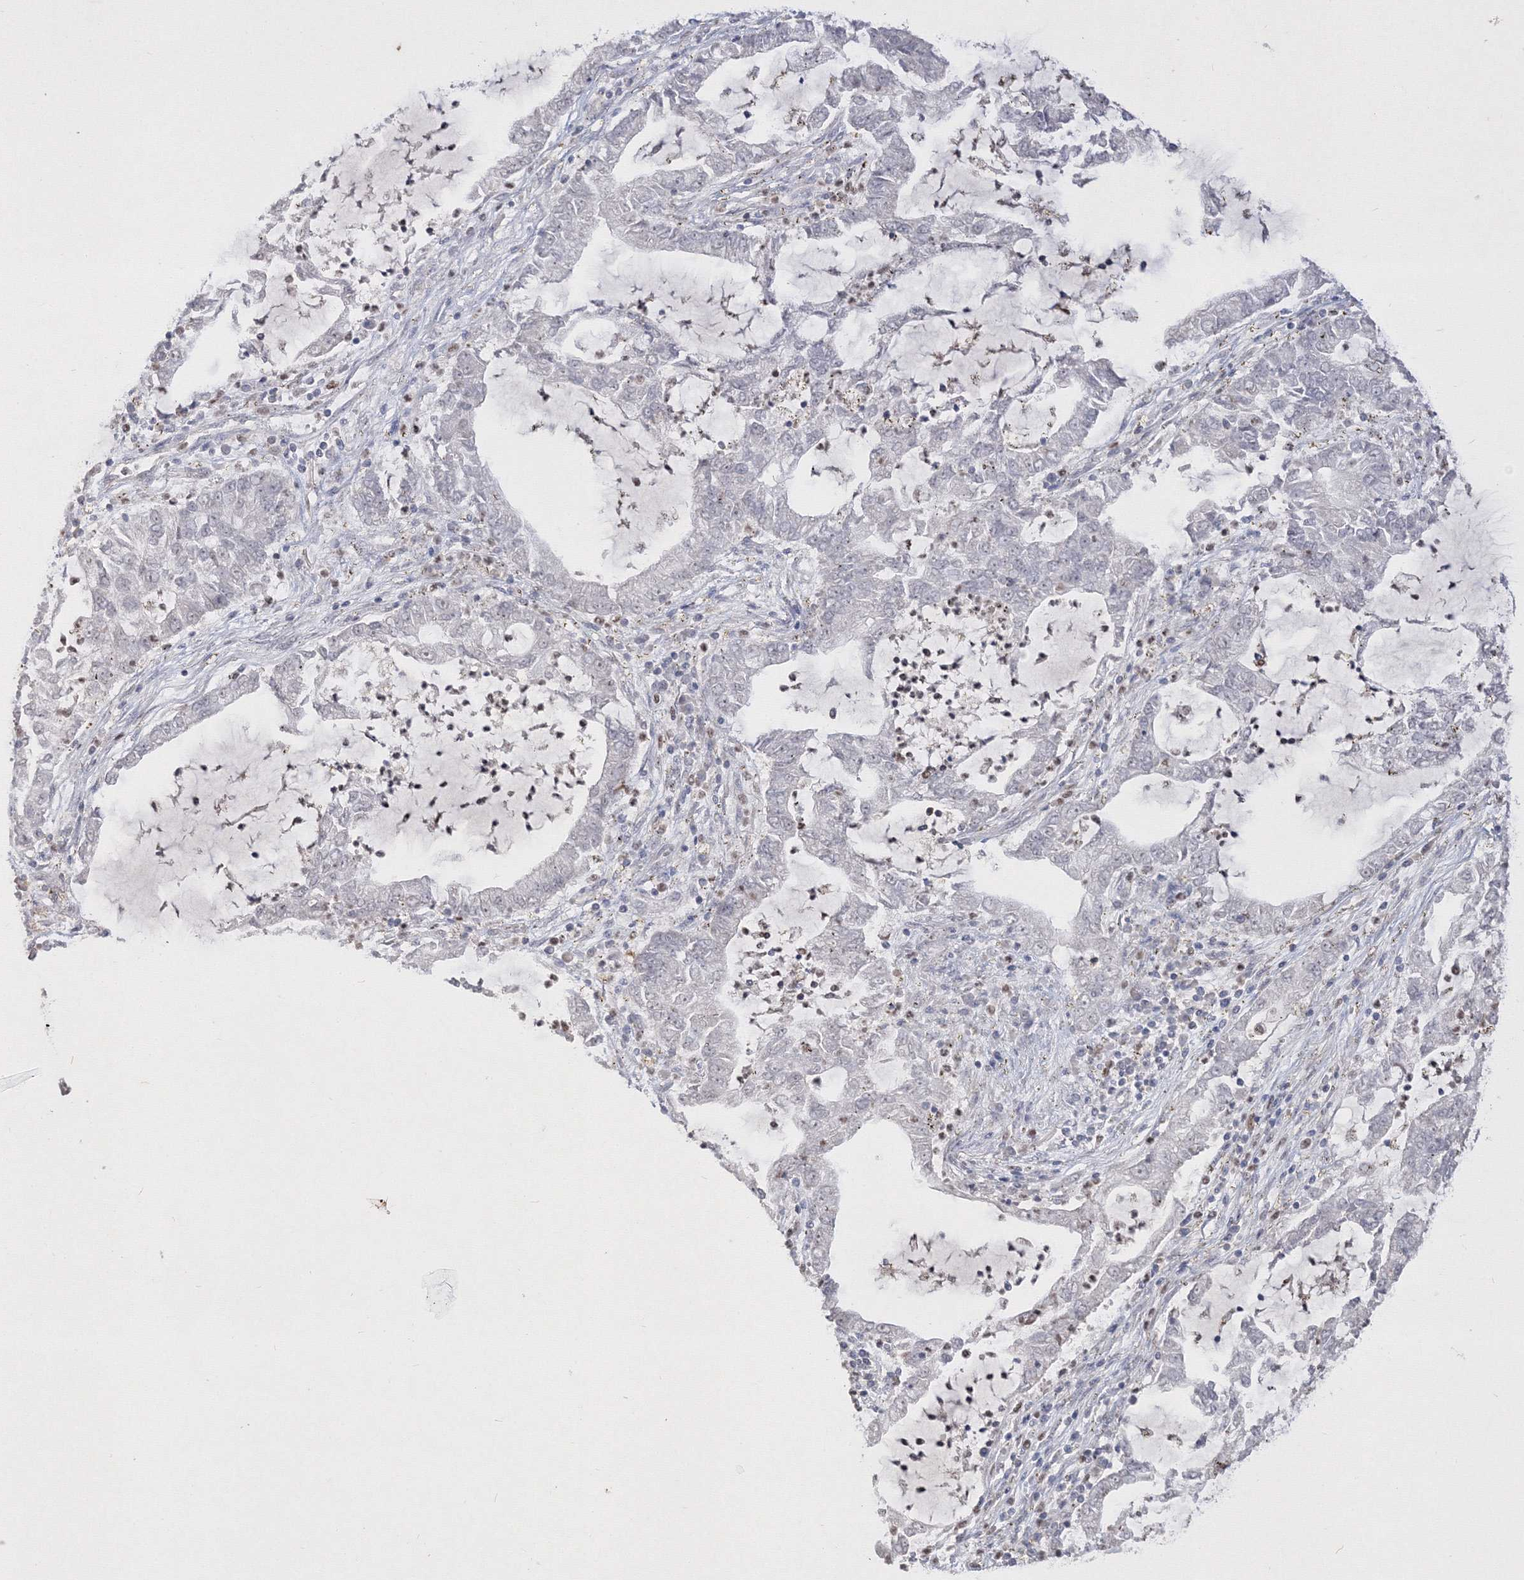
{"staining": {"intensity": "negative", "quantity": "none", "location": "none"}, "tissue": "lung cancer", "cell_type": "Tumor cells", "image_type": "cancer", "snomed": [{"axis": "morphology", "description": "Adenocarcinoma, NOS"}, {"axis": "topography", "description": "Lung"}], "caption": "Lung cancer was stained to show a protein in brown. There is no significant expression in tumor cells.", "gene": "TMEM50B", "patient": {"sex": "female", "age": 51}}